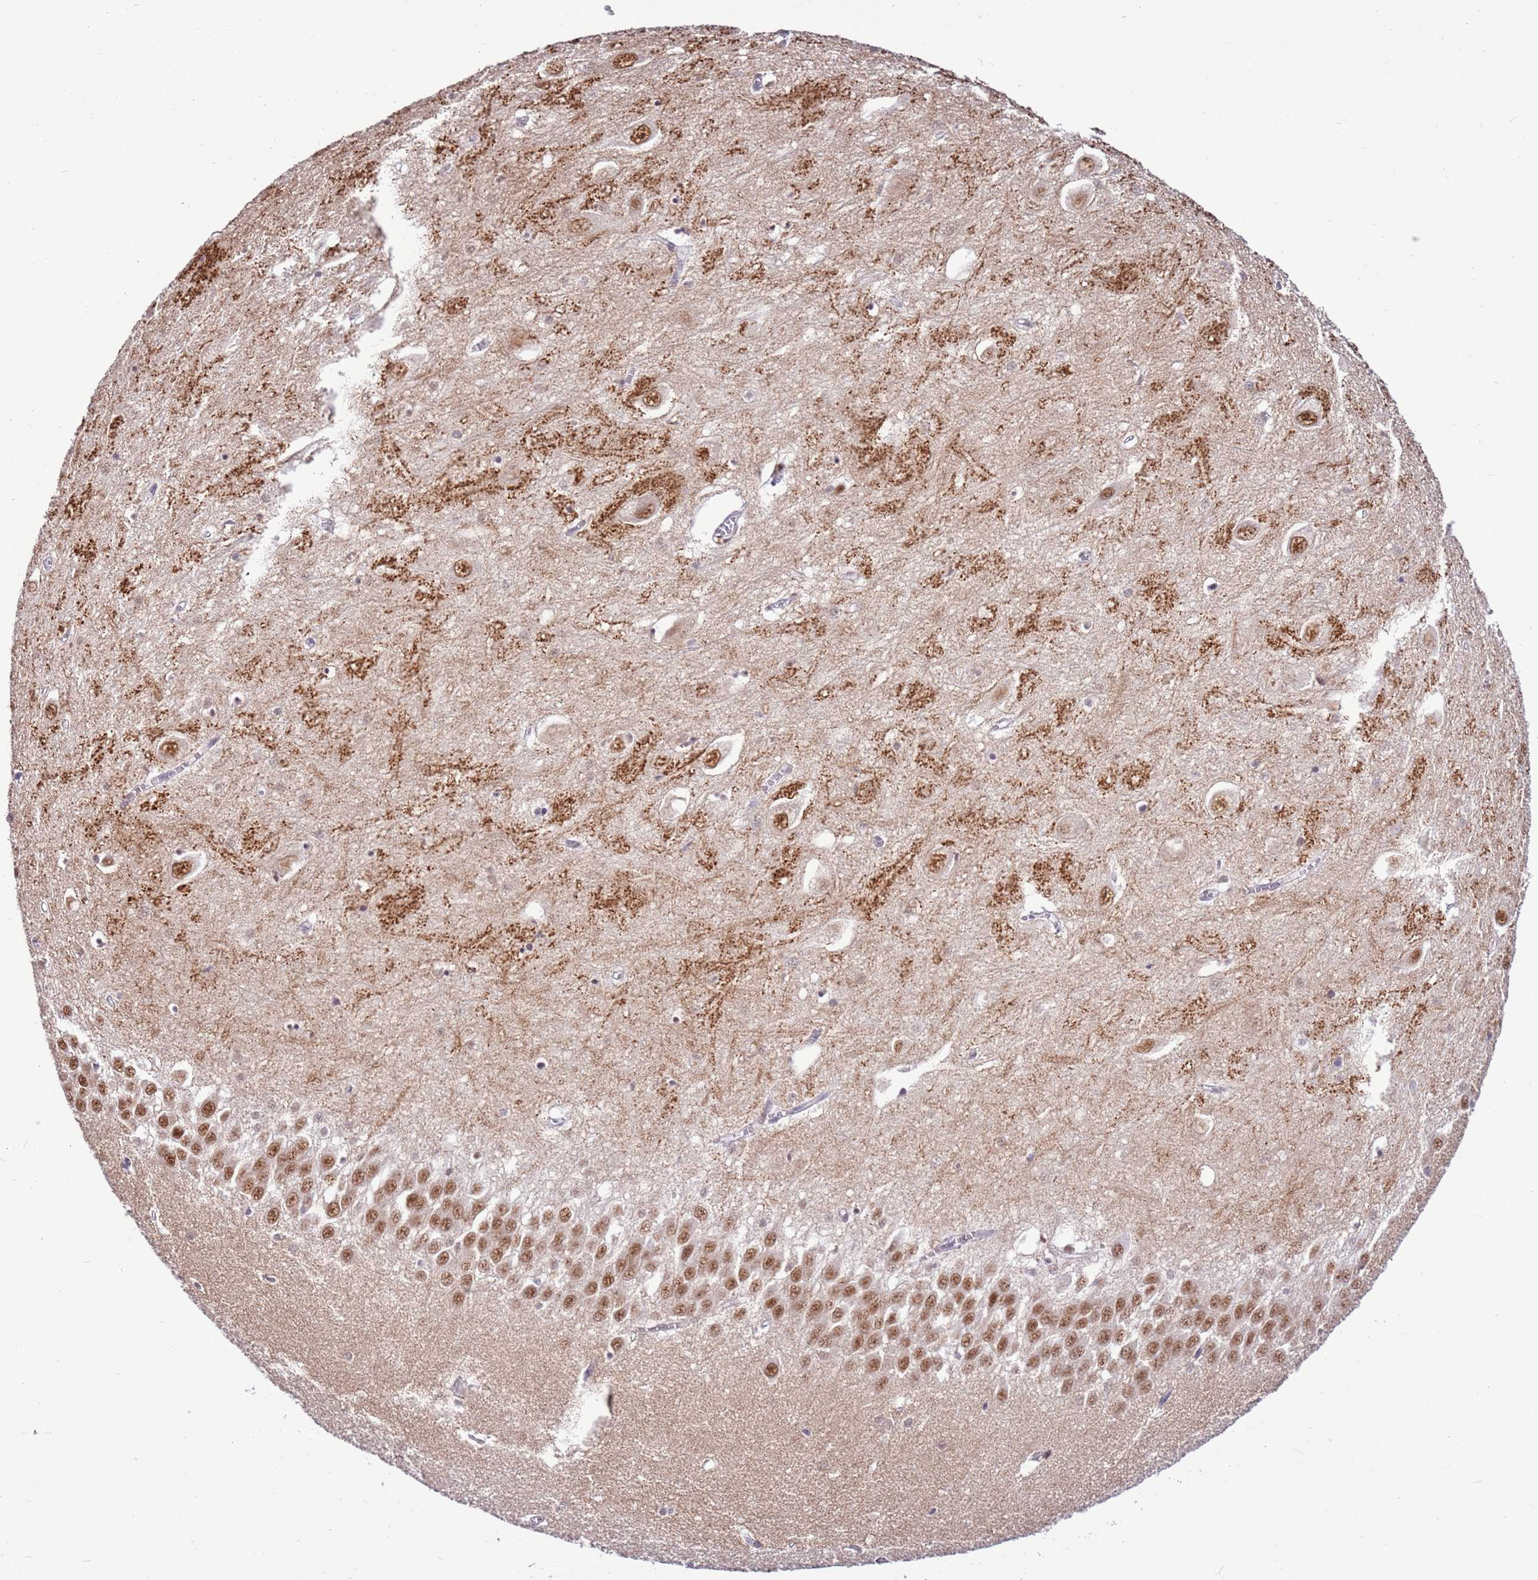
{"staining": {"intensity": "moderate", "quantity": "<25%", "location": "nuclear"}, "tissue": "hippocampus", "cell_type": "Glial cells", "image_type": "normal", "snomed": [{"axis": "morphology", "description": "Normal tissue, NOS"}, {"axis": "topography", "description": "Hippocampus"}], "caption": "Immunohistochemistry of unremarkable hippocampus shows low levels of moderate nuclear positivity in approximately <25% of glial cells. Using DAB (brown) and hematoxylin (blue) stains, captured at high magnification using brightfield microscopy.", "gene": "AKAP8L", "patient": {"sex": "female", "age": 64}}